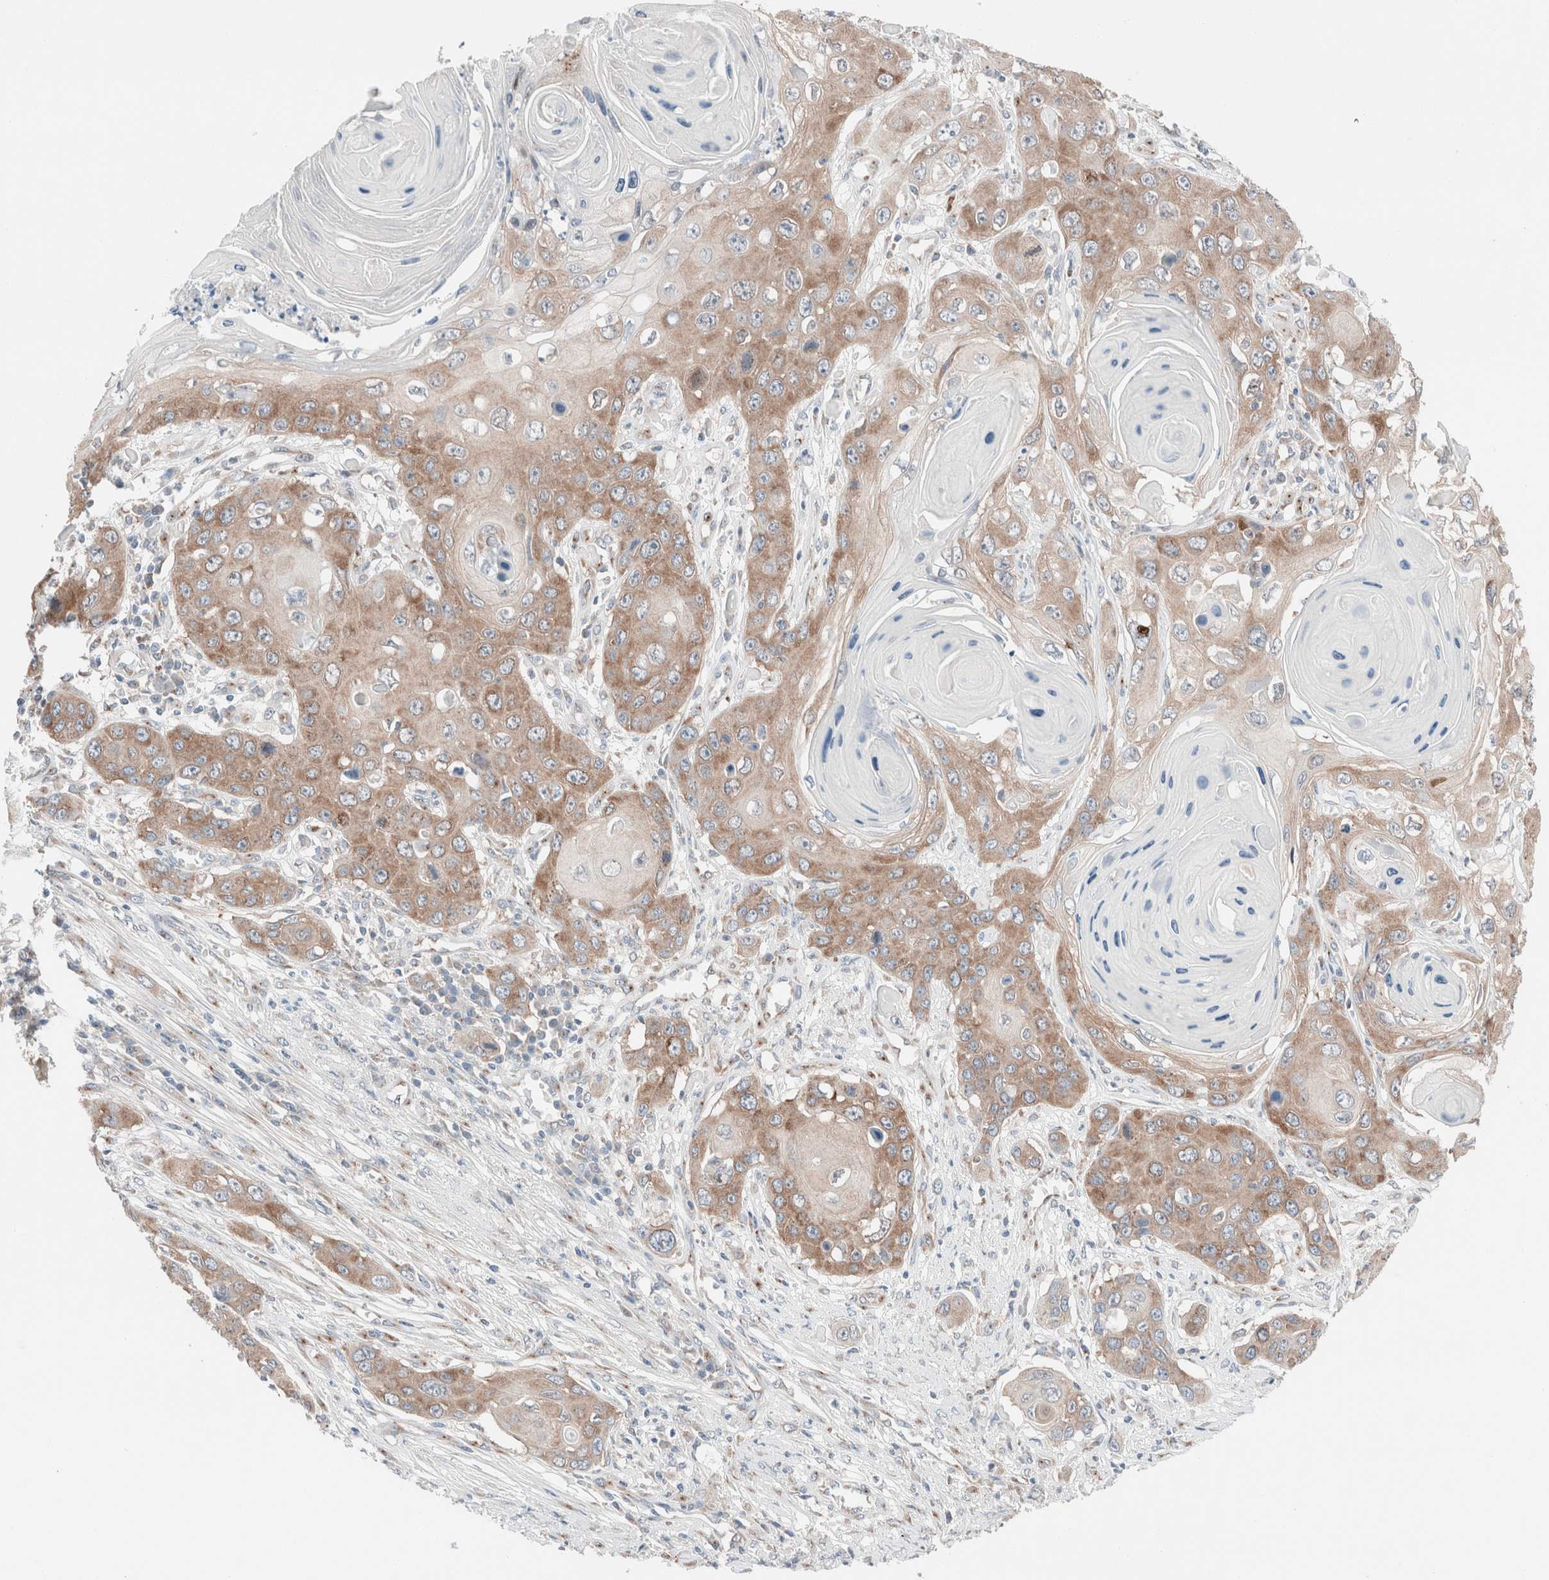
{"staining": {"intensity": "moderate", "quantity": ">75%", "location": "cytoplasmic/membranous"}, "tissue": "skin cancer", "cell_type": "Tumor cells", "image_type": "cancer", "snomed": [{"axis": "morphology", "description": "Squamous cell carcinoma, NOS"}, {"axis": "topography", "description": "Skin"}], "caption": "Tumor cells demonstrate medium levels of moderate cytoplasmic/membranous expression in approximately >75% of cells in human skin cancer (squamous cell carcinoma).", "gene": "CASC3", "patient": {"sex": "male", "age": 55}}